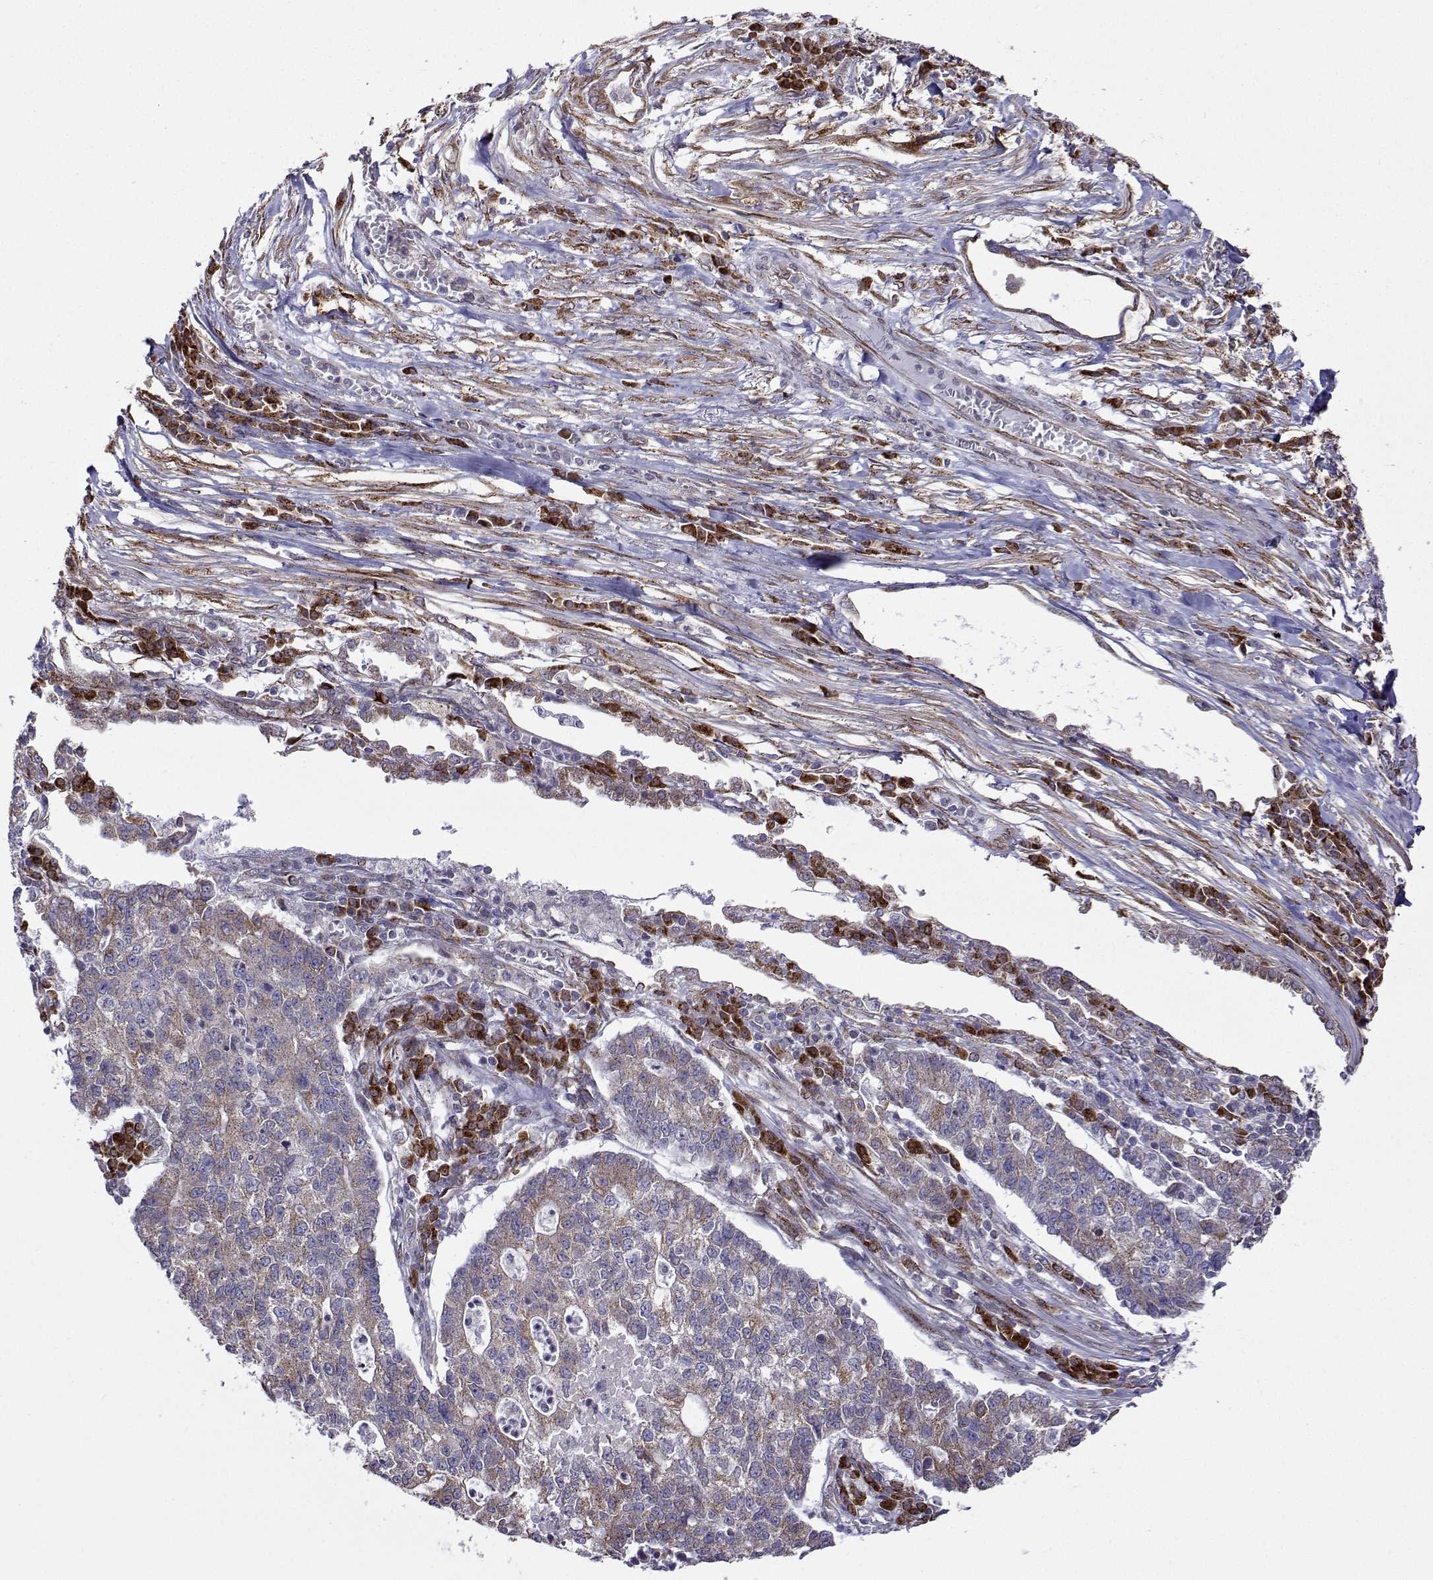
{"staining": {"intensity": "weak", "quantity": "<25%", "location": "cytoplasmic/membranous"}, "tissue": "lung cancer", "cell_type": "Tumor cells", "image_type": "cancer", "snomed": [{"axis": "morphology", "description": "Adenocarcinoma, NOS"}, {"axis": "topography", "description": "Lung"}], "caption": "Adenocarcinoma (lung) was stained to show a protein in brown. There is no significant staining in tumor cells. (DAB immunohistochemistry, high magnification).", "gene": "PGRMC2", "patient": {"sex": "male", "age": 57}}